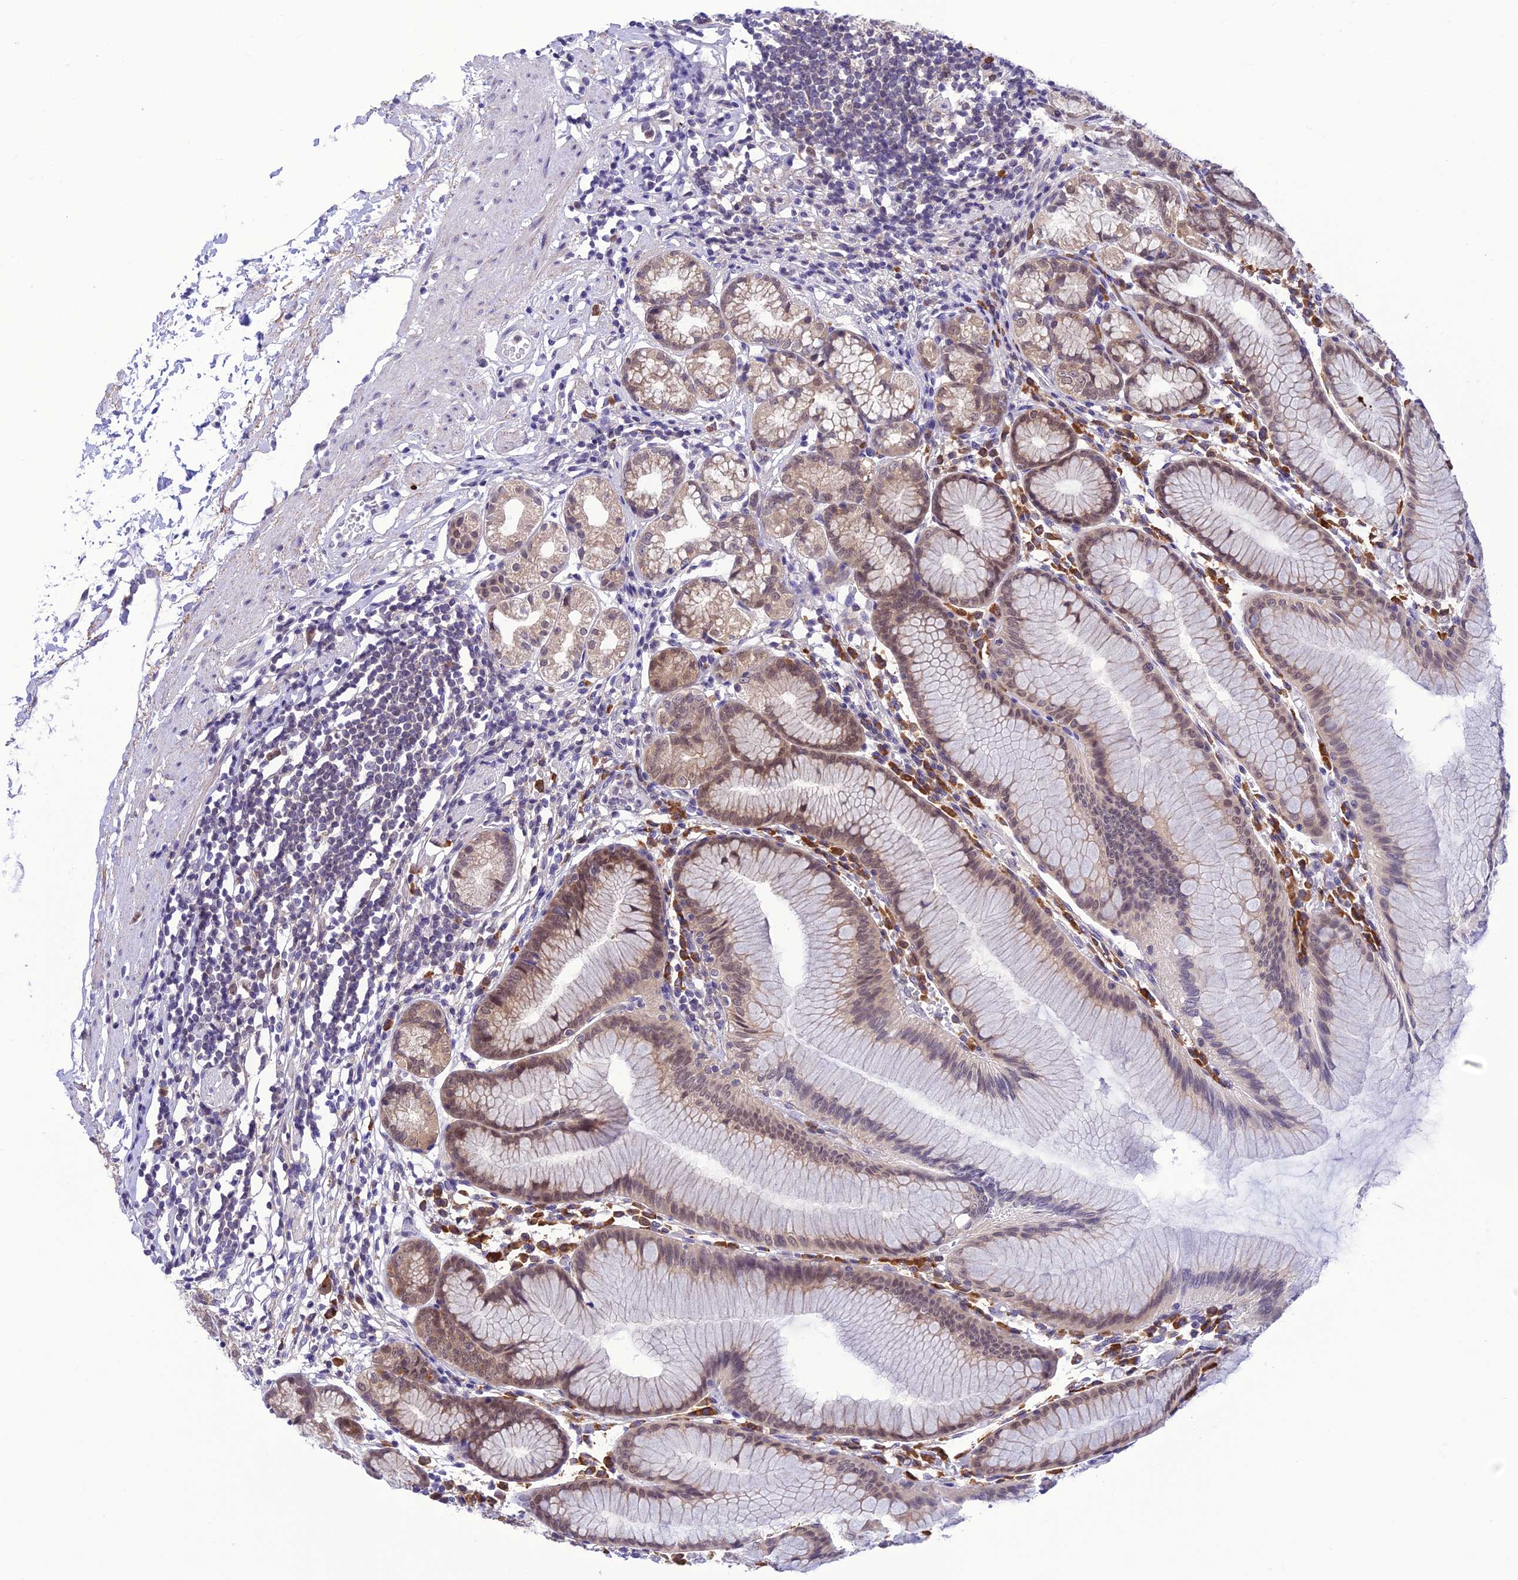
{"staining": {"intensity": "weak", "quantity": "25%-75%", "location": "cytoplasmic/membranous,nuclear"}, "tissue": "stomach", "cell_type": "Glandular cells", "image_type": "normal", "snomed": [{"axis": "morphology", "description": "Normal tissue, NOS"}, {"axis": "topography", "description": "Stomach"}], "caption": "The photomicrograph reveals immunohistochemical staining of normal stomach. There is weak cytoplasmic/membranous,nuclear expression is present in about 25%-75% of glandular cells. (IHC, brightfield microscopy, high magnification).", "gene": "RNF126", "patient": {"sex": "female", "age": 57}}